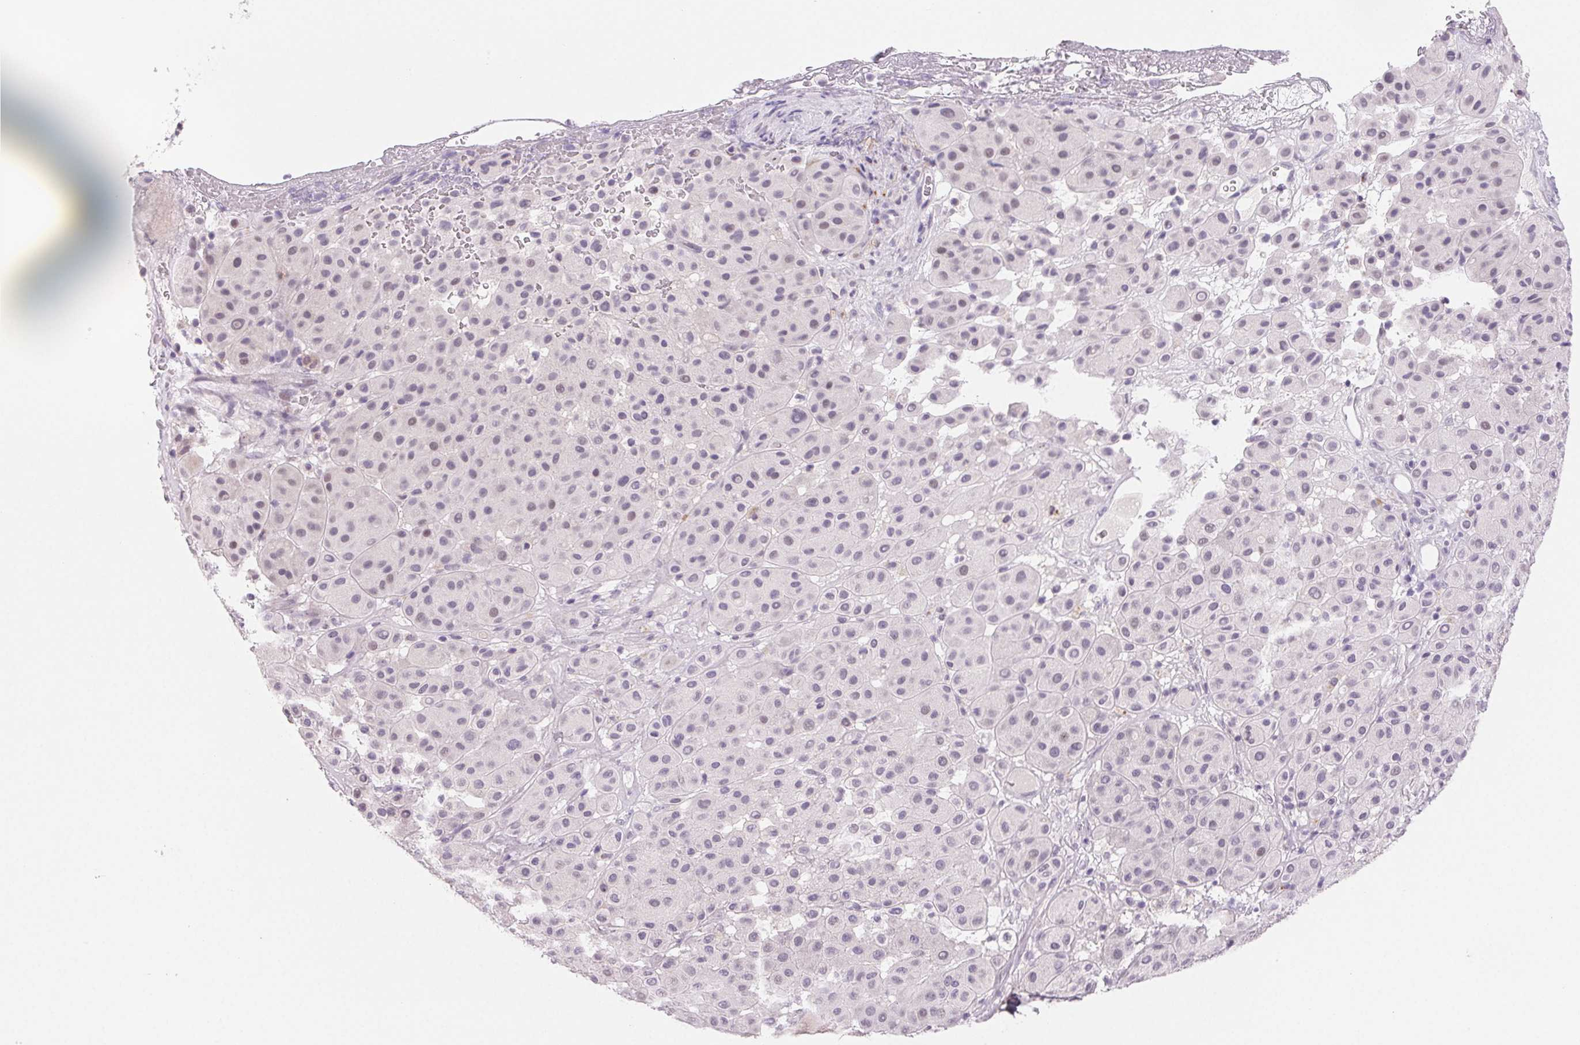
{"staining": {"intensity": "negative", "quantity": "none", "location": "none"}, "tissue": "melanoma", "cell_type": "Tumor cells", "image_type": "cancer", "snomed": [{"axis": "morphology", "description": "Malignant melanoma, Metastatic site"}, {"axis": "topography", "description": "Smooth muscle"}], "caption": "There is no significant positivity in tumor cells of melanoma.", "gene": "BPIFB2", "patient": {"sex": "male", "age": 41}}